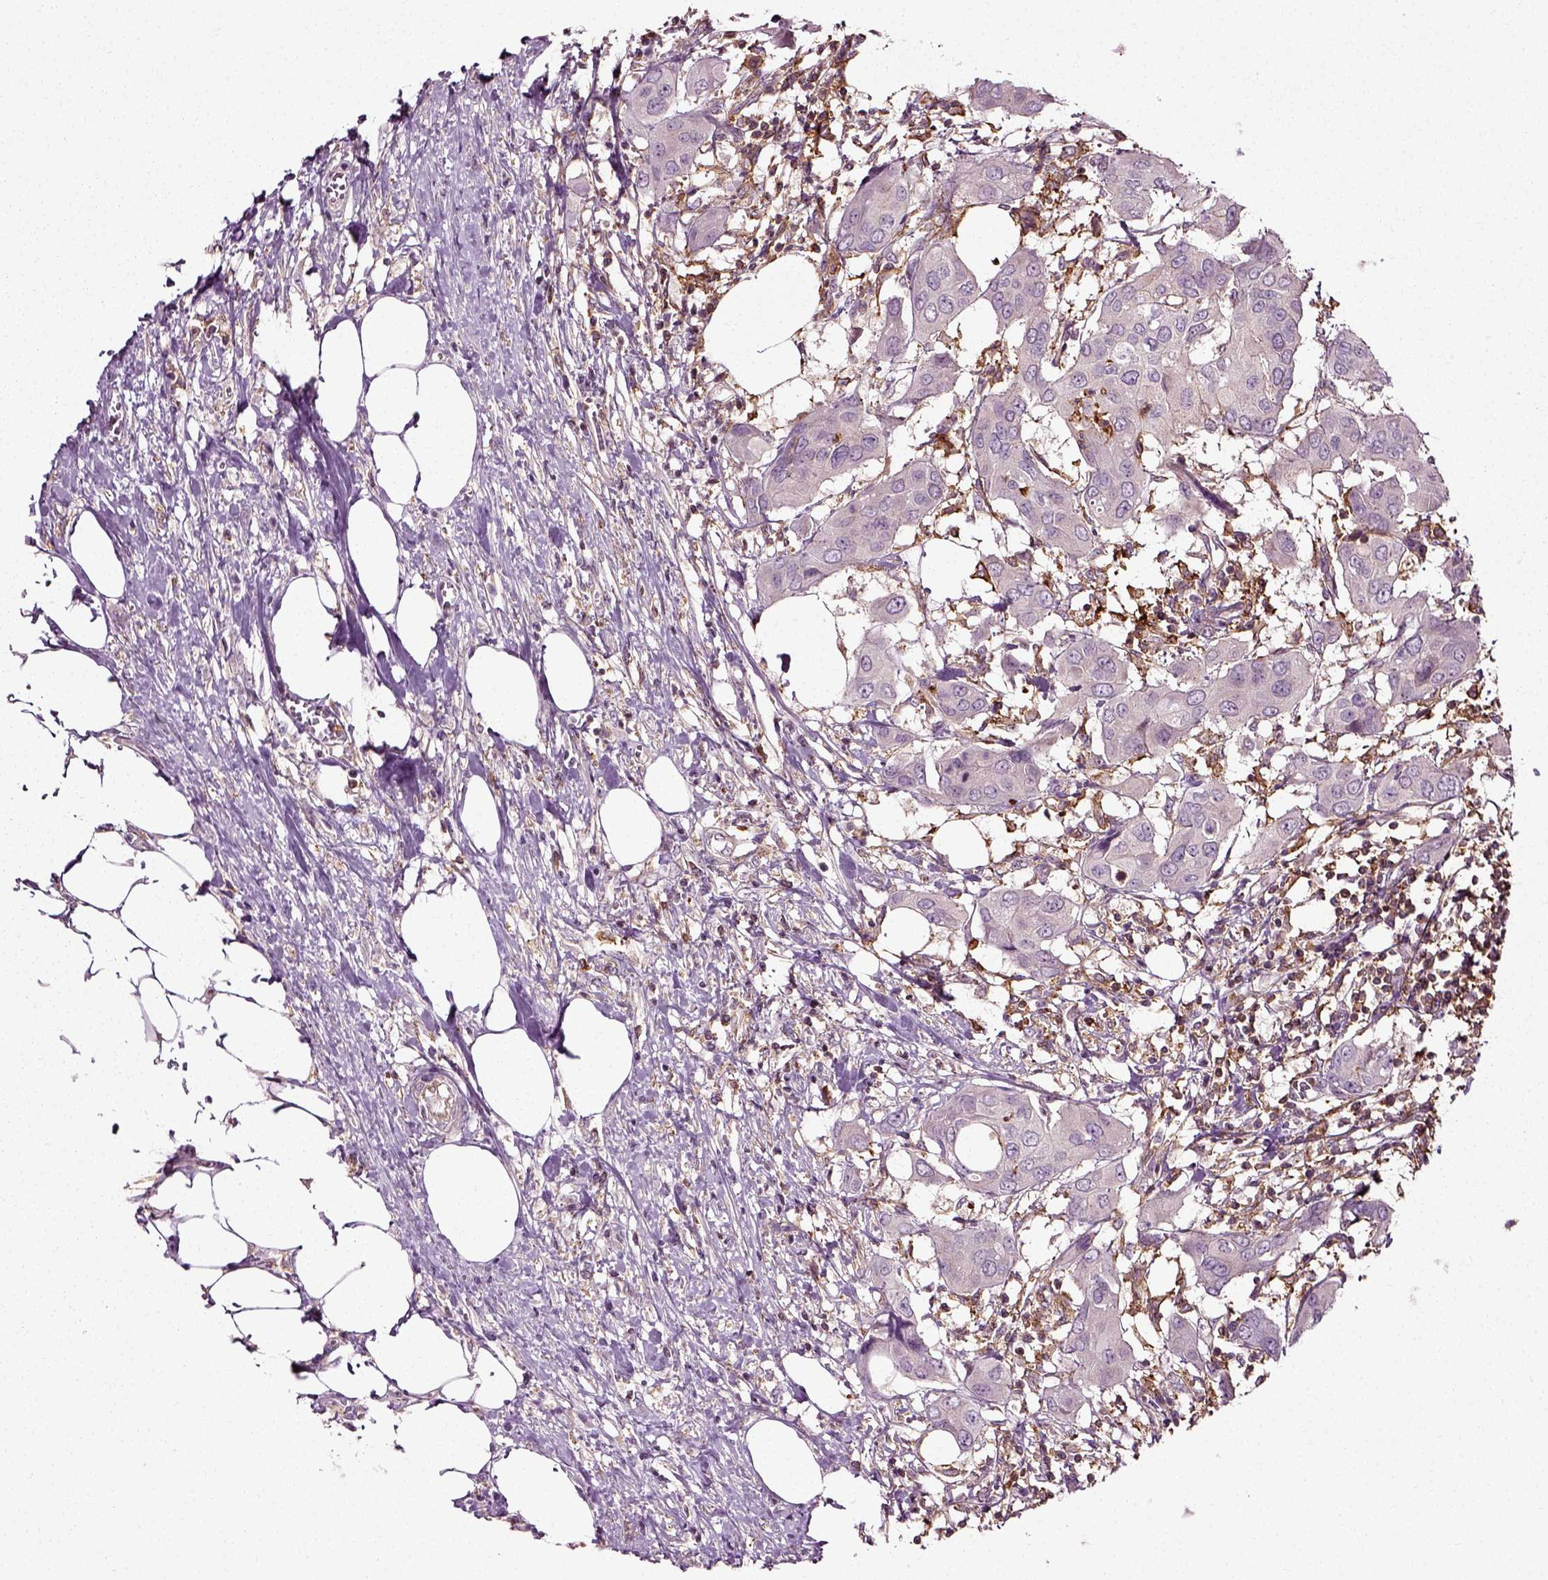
{"staining": {"intensity": "negative", "quantity": "none", "location": "none"}, "tissue": "urothelial cancer", "cell_type": "Tumor cells", "image_type": "cancer", "snomed": [{"axis": "morphology", "description": "Urothelial carcinoma, NOS"}, {"axis": "morphology", "description": "Urothelial carcinoma, High grade"}, {"axis": "topography", "description": "Urinary bladder"}], "caption": "Histopathology image shows no significant protein staining in tumor cells of transitional cell carcinoma.", "gene": "RHOF", "patient": {"sex": "male", "age": 63}}